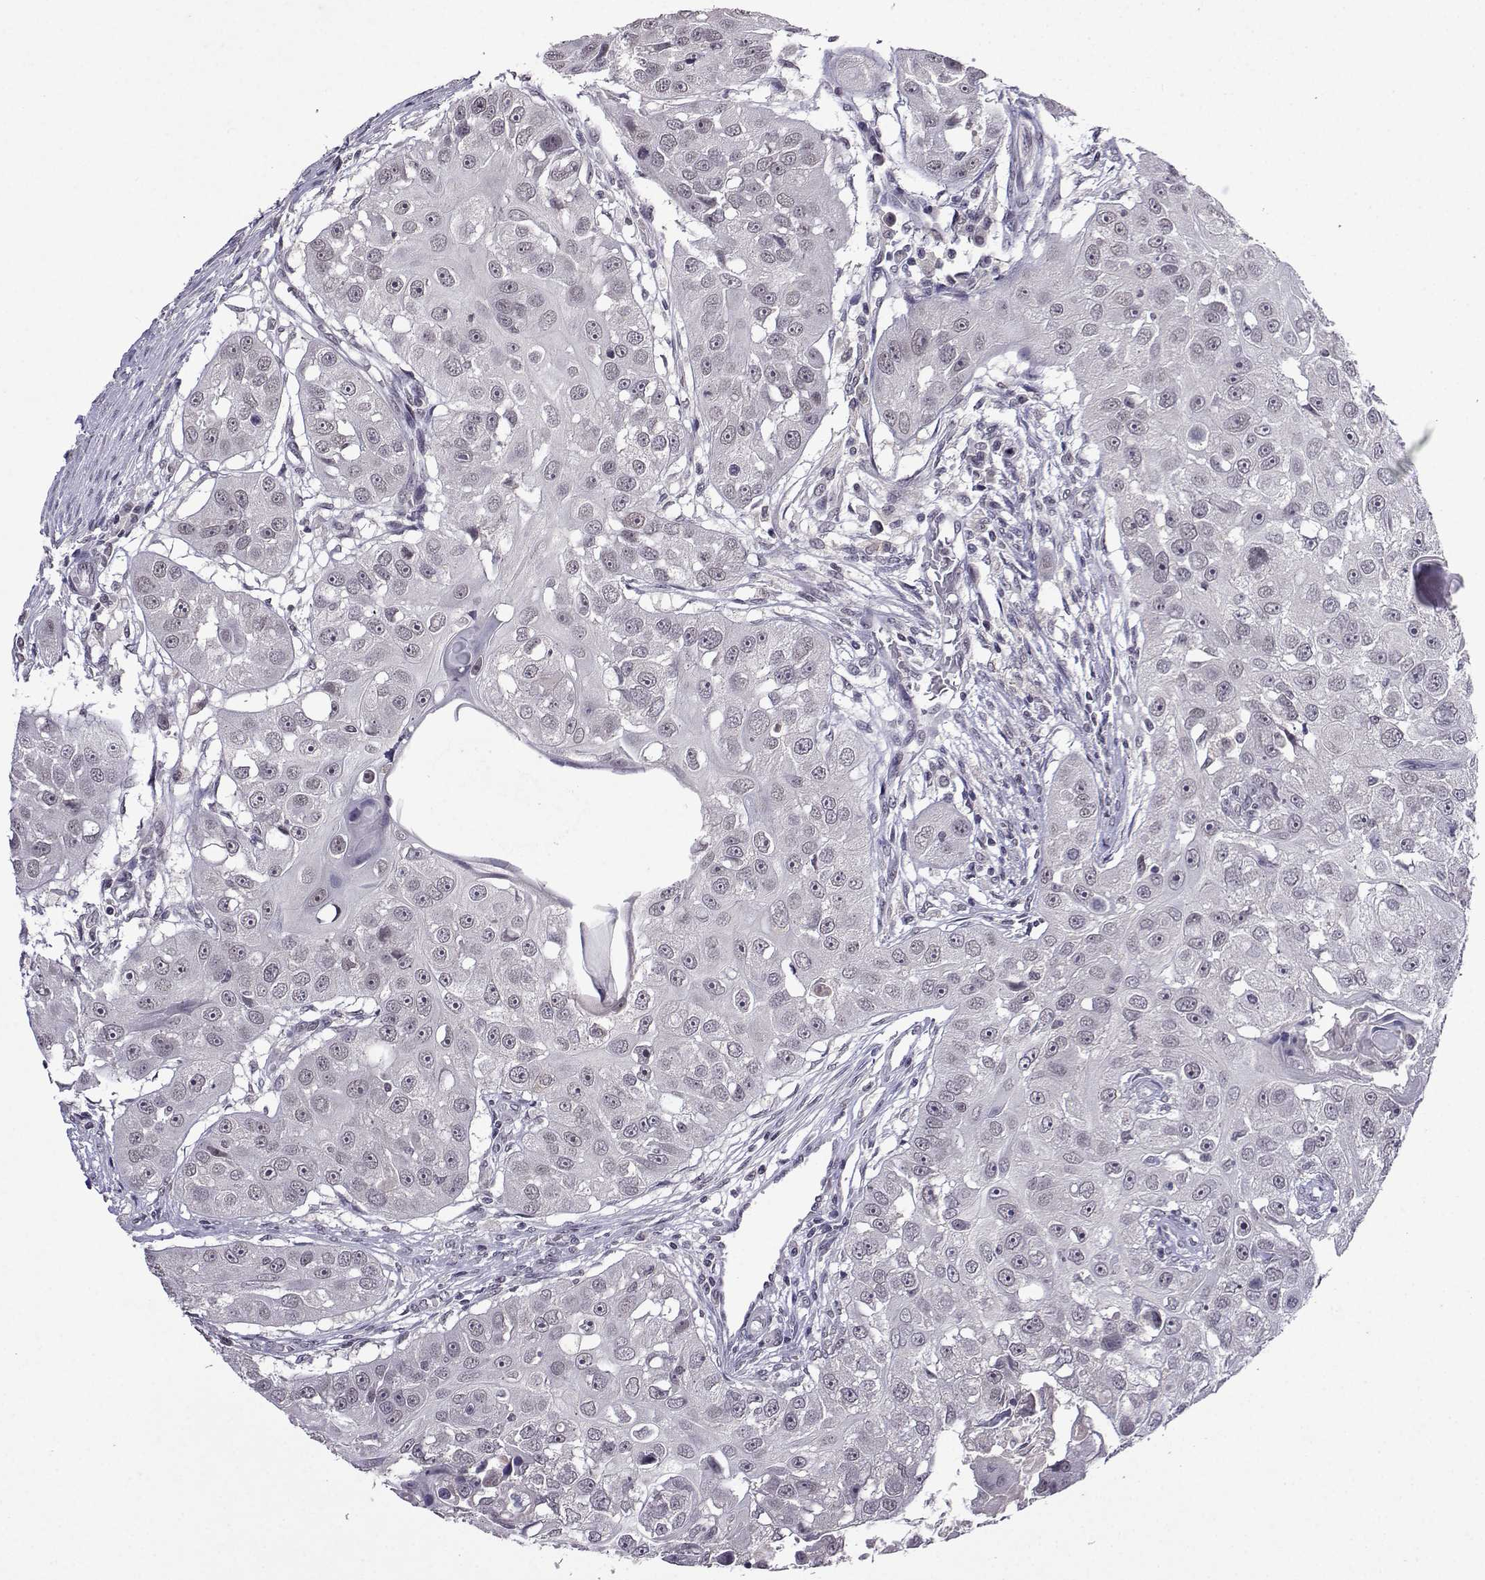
{"staining": {"intensity": "negative", "quantity": "none", "location": "none"}, "tissue": "head and neck cancer", "cell_type": "Tumor cells", "image_type": "cancer", "snomed": [{"axis": "morphology", "description": "Squamous cell carcinoma, NOS"}, {"axis": "topography", "description": "Head-Neck"}], "caption": "Protein analysis of squamous cell carcinoma (head and neck) demonstrates no significant positivity in tumor cells.", "gene": "CCL28", "patient": {"sex": "male", "age": 51}}